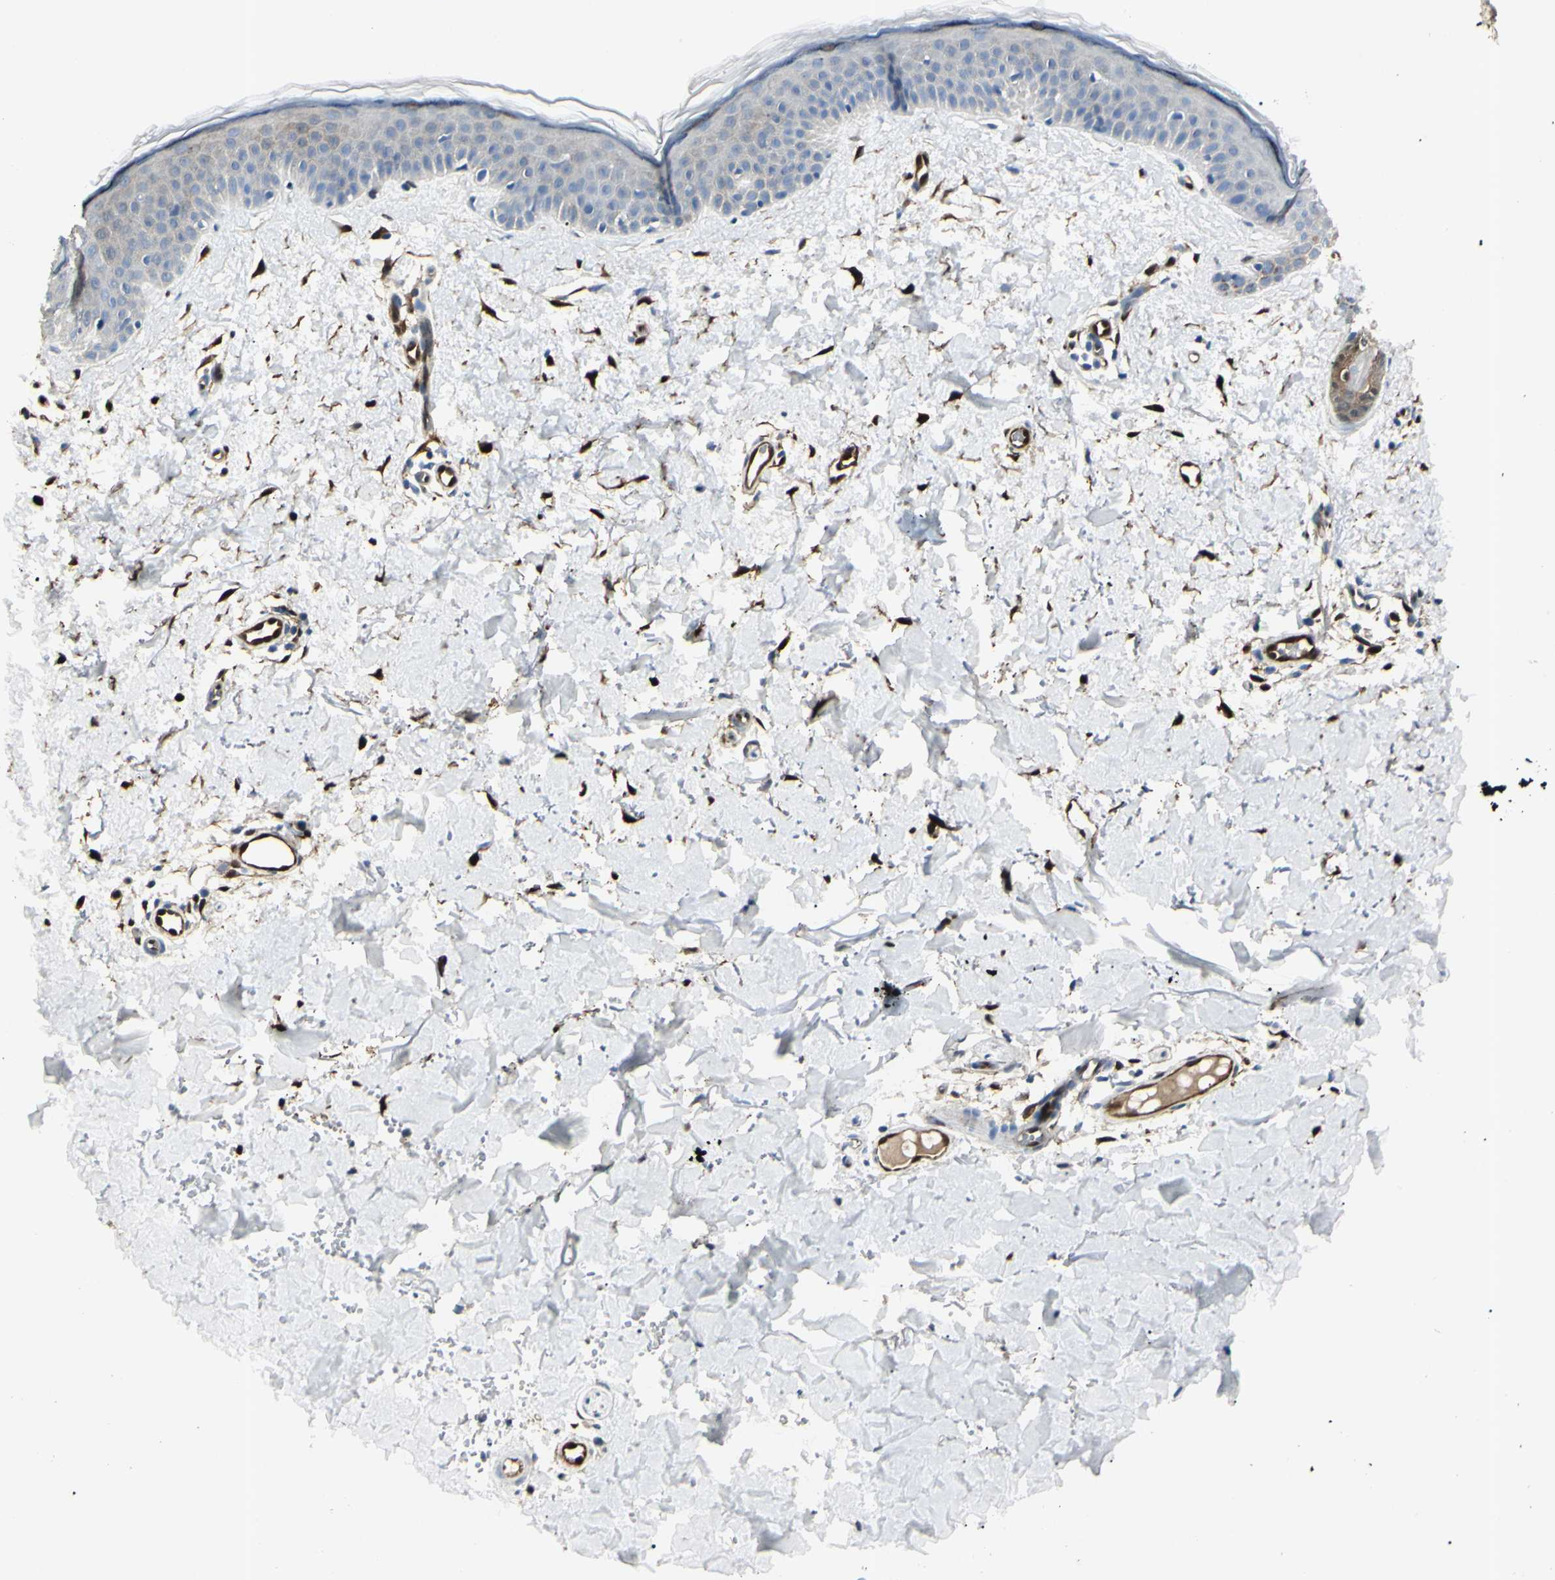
{"staining": {"intensity": "strong", "quantity": ">75%", "location": "cytoplasmic/membranous,nuclear"}, "tissue": "skin", "cell_type": "Fibroblasts", "image_type": "normal", "snomed": [{"axis": "morphology", "description": "Normal tissue, NOS"}, {"axis": "topography", "description": "Skin"}], "caption": "Strong cytoplasmic/membranous,nuclear positivity for a protein is appreciated in approximately >75% of fibroblasts of unremarkable skin using immunohistochemistry (IHC).", "gene": "AKR1C3", "patient": {"sex": "female", "age": 56}}